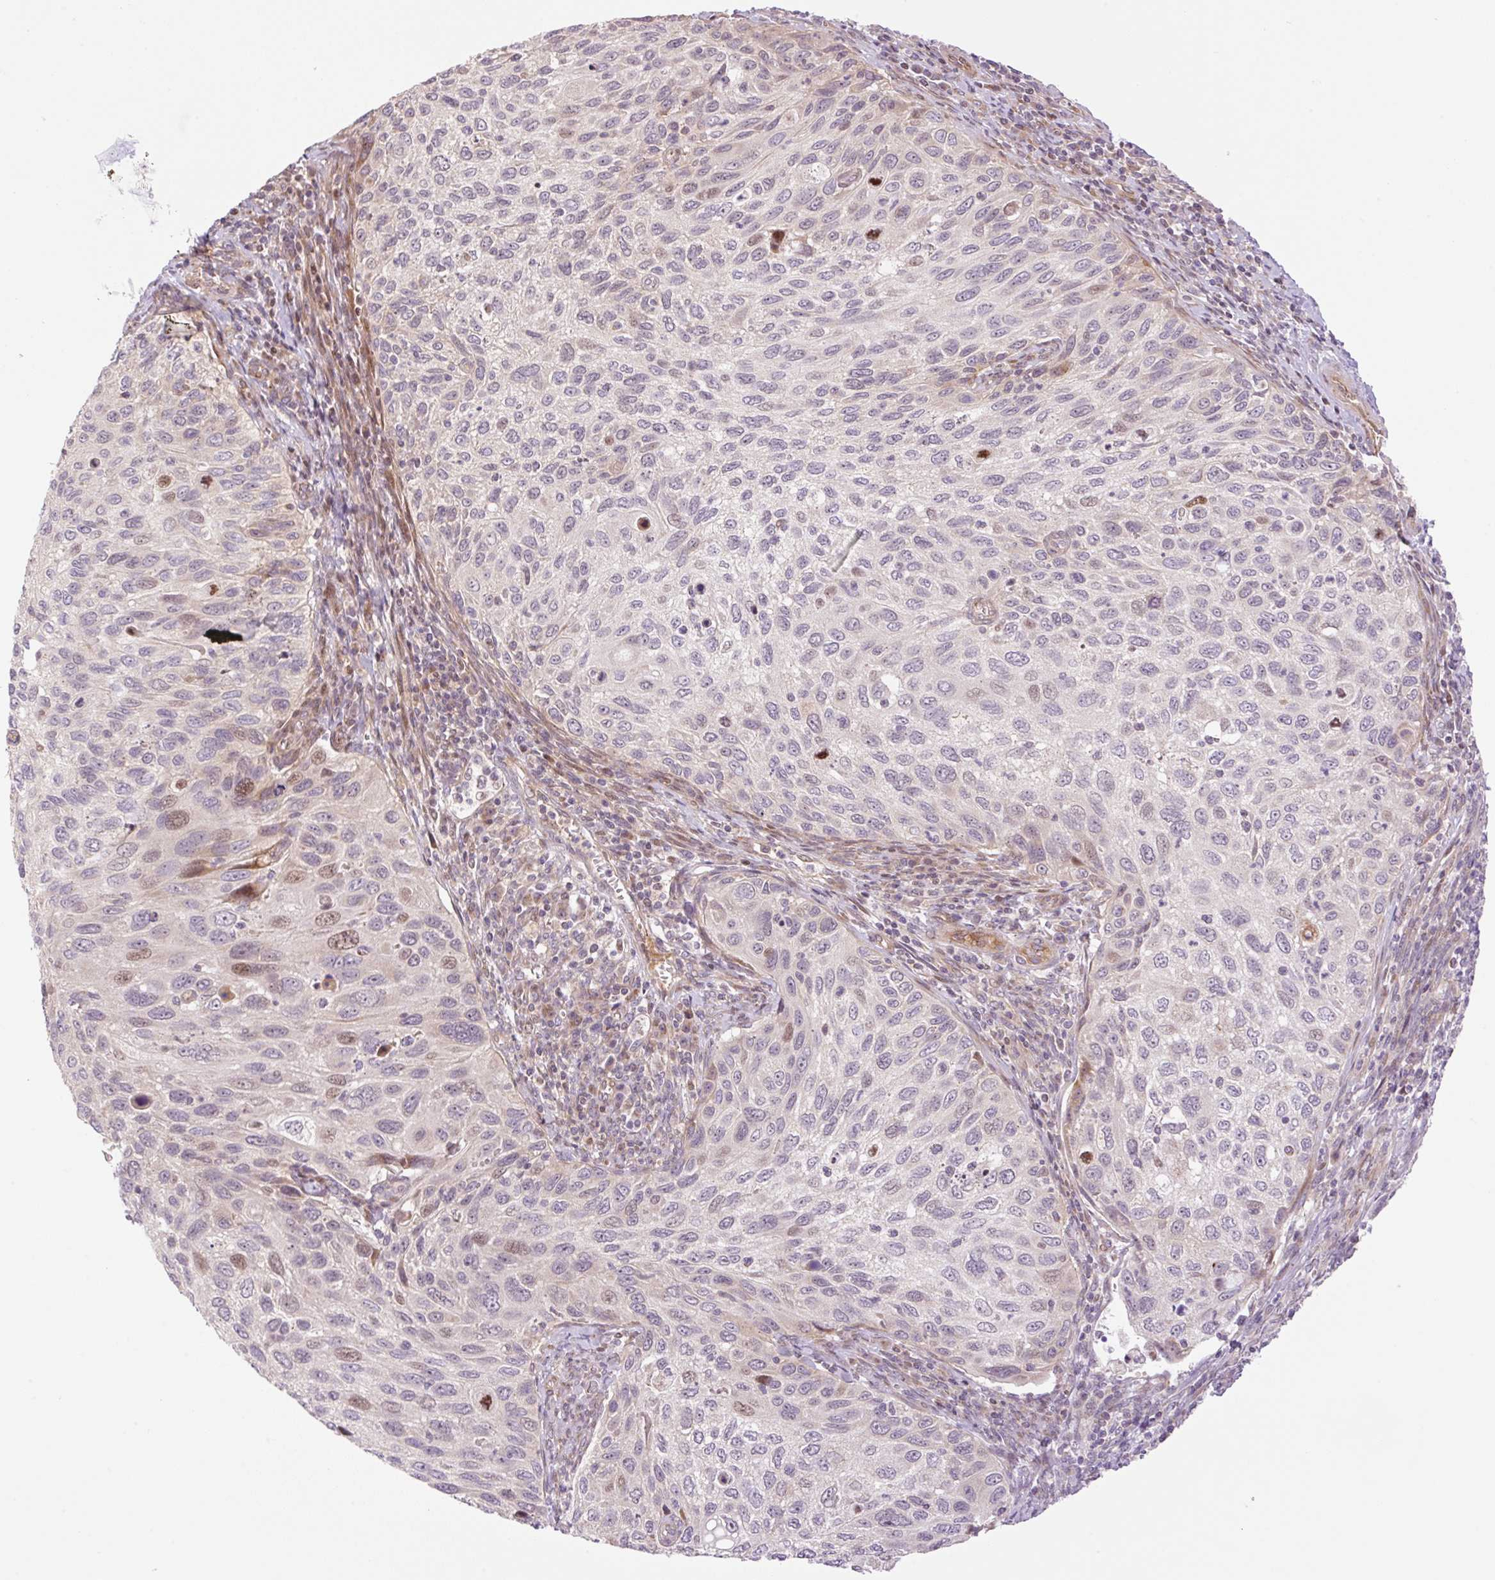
{"staining": {"intensity": "moderate", "quantity": "<25%", "location": "nuclear"}, "tissue": "cervical cancer", "cell_type": "Tumor cells", "image_type": "cancer", "snomed": [{"axis": "morphology", "description": "Squamous cell carcinoma, NOS"}, {"axis": "topography", "description": "Cervix"}], "caption": "Cervical cancer stained with DAB (3,3'-diaminobenzidine) immunohistochemistry (IHC) shows low levels of moderate nuclear positivity in approximately <25% of tumor cells.", "gene": "ZNF394", "patient": {"sex": "female", "age": 70}}